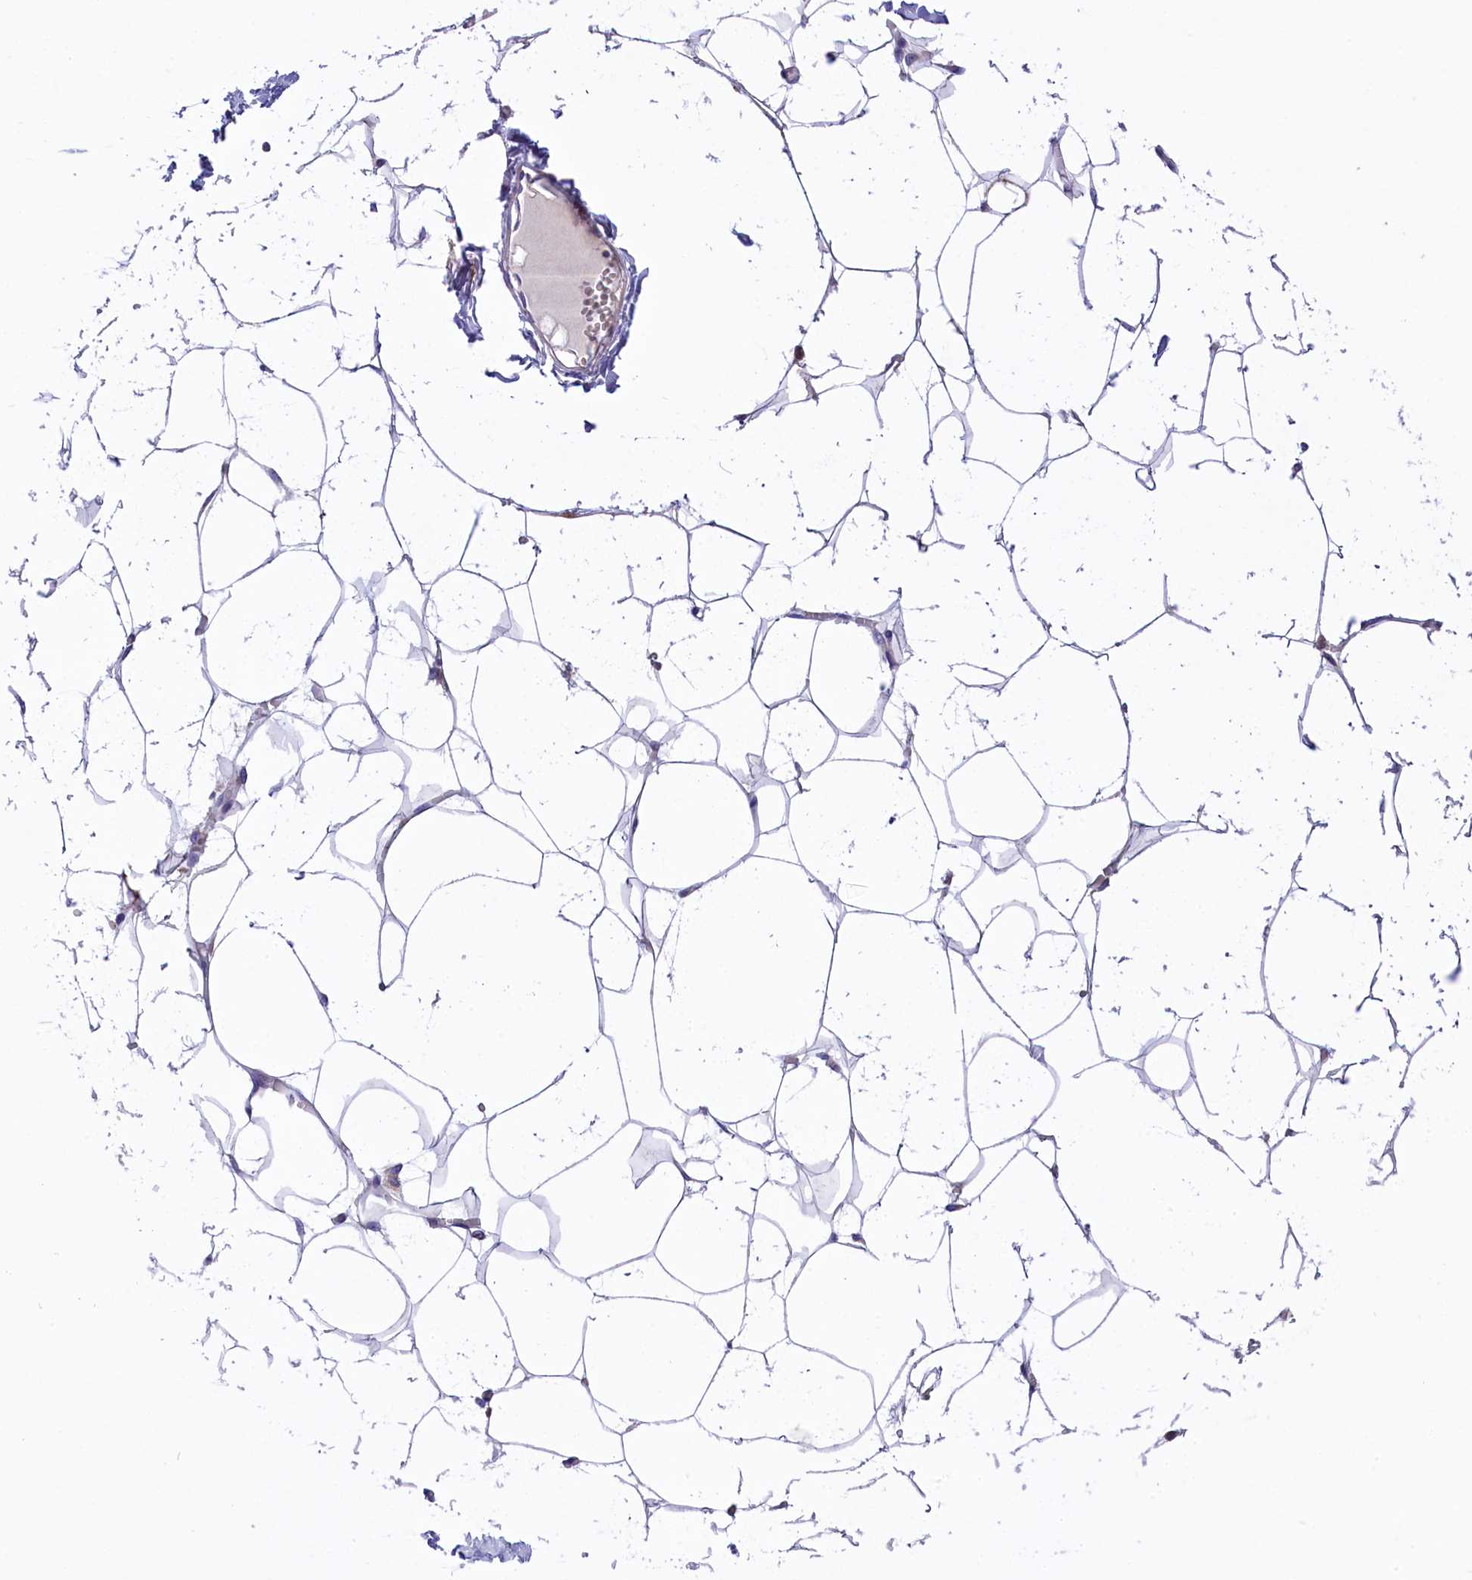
{"staining": {"intensity": "negative", "quantity": "none", "location": "none"}, "tissue": "breast", "cell_type": "Adipocytes", "image_type": "normal", "snomed": [{"axis": "morphology", "description": "Normal tissue, NOS"}, {"axis": "topography", "description": "Breast"}], "caption": "Micrograph shows no protein positivity in adipocytes of unremarkable breast. The staining is performed using DAB (3,3'-diaminobenzidine) brown chromogen with nuclei counter-stained in using hematoxylin.", "gene": "DNAJB9", "patient": {"sex": "female", "age": 27}}